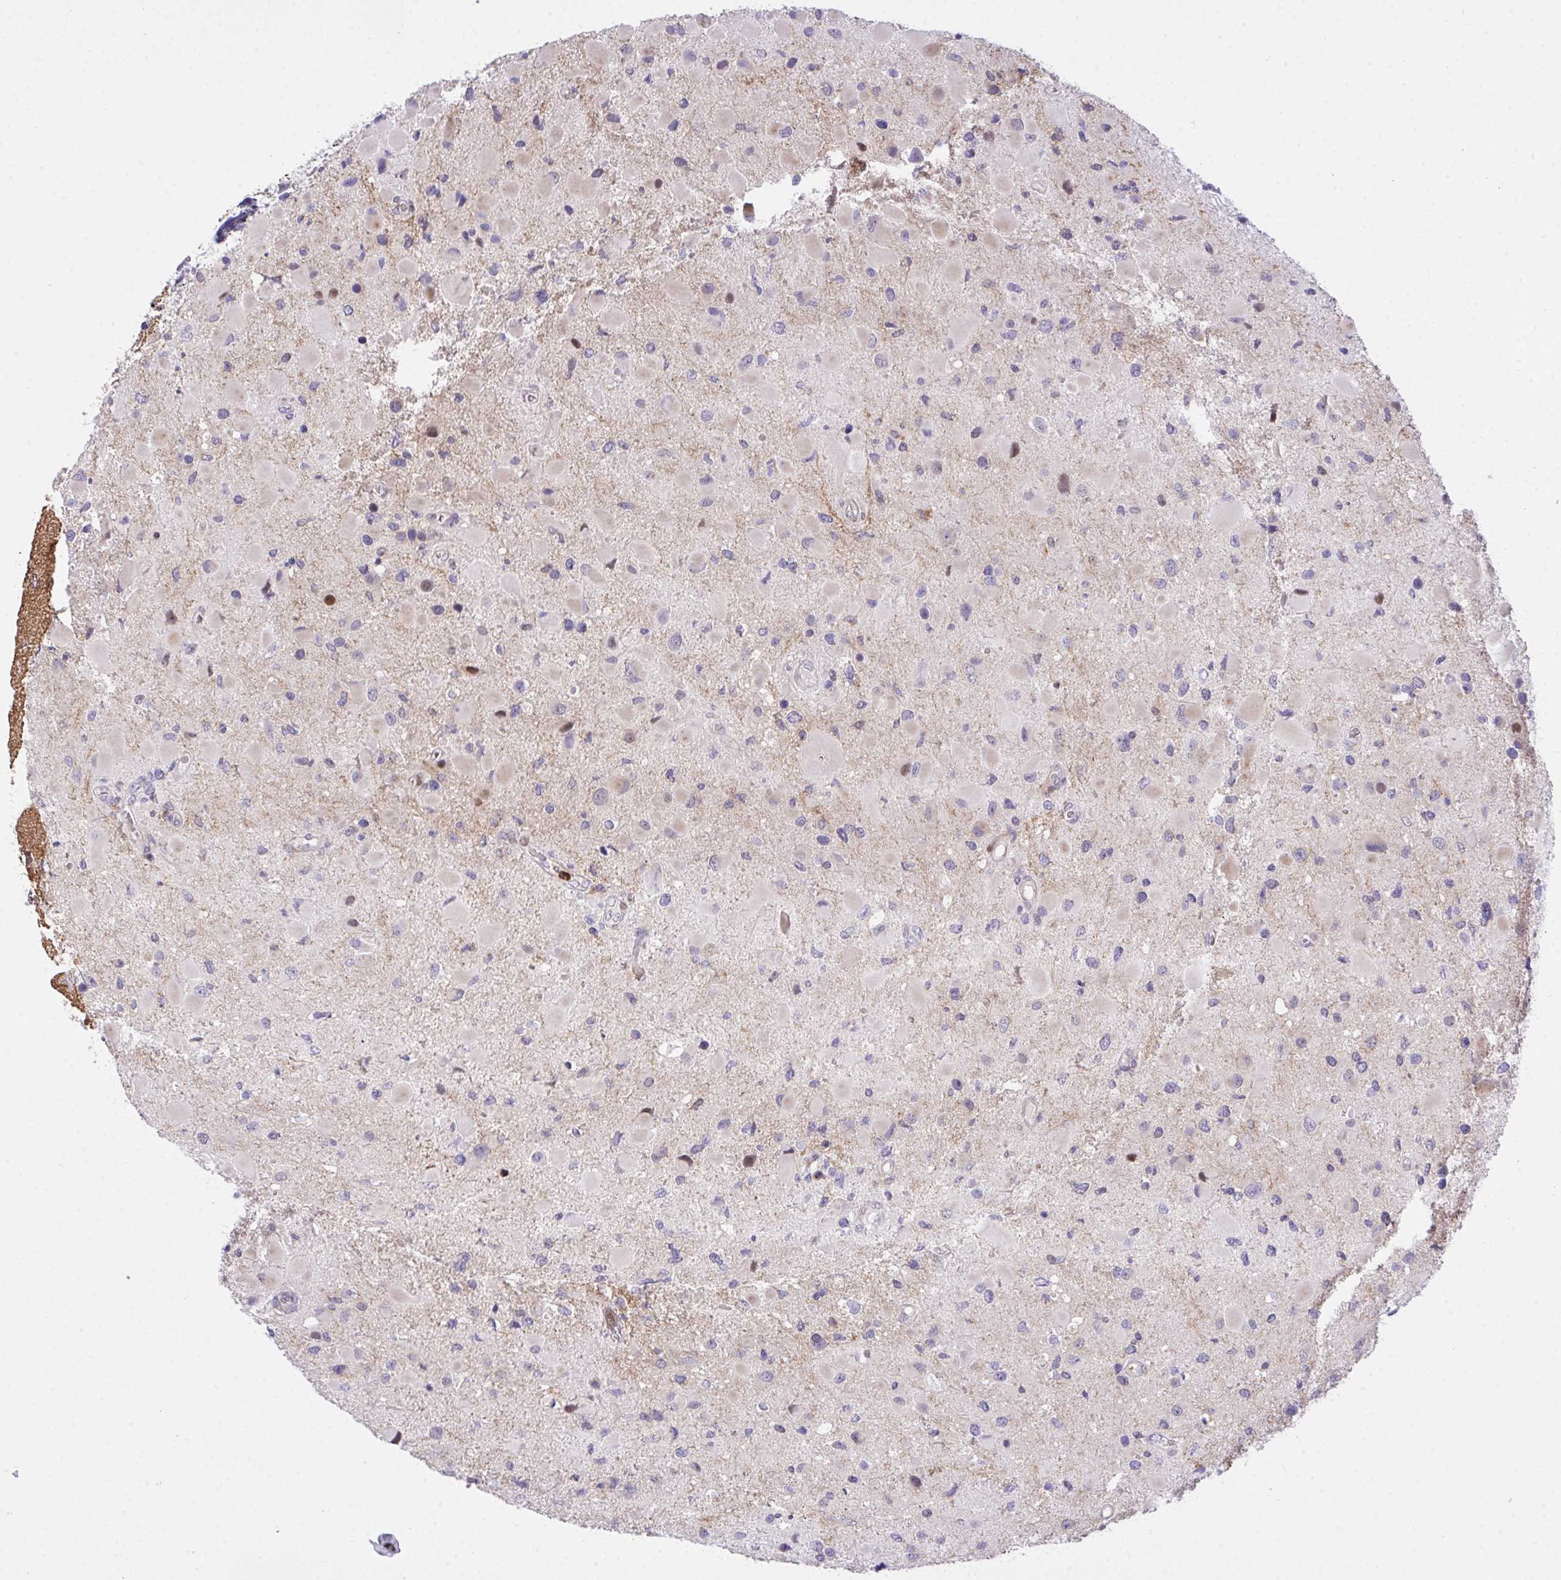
{"staining": {"intensity": "negative", "quantity": "none", "location": "none"}, "tissue": "glioma", "cell_type": "Tumor cells", "image_type": "cancer", "snomed": [{"axis": "morphology", "description": "Glioma, malignant, Low grade"}, {"axis": "topography", "description": "Brain"}], "caption": "Human glioma stained for a protein using immunohistochemistry (IHC) exhibits no positivity in tumor cells.", "gene": "ZNF554", "patient": {"sex": "female", "age": 32}}